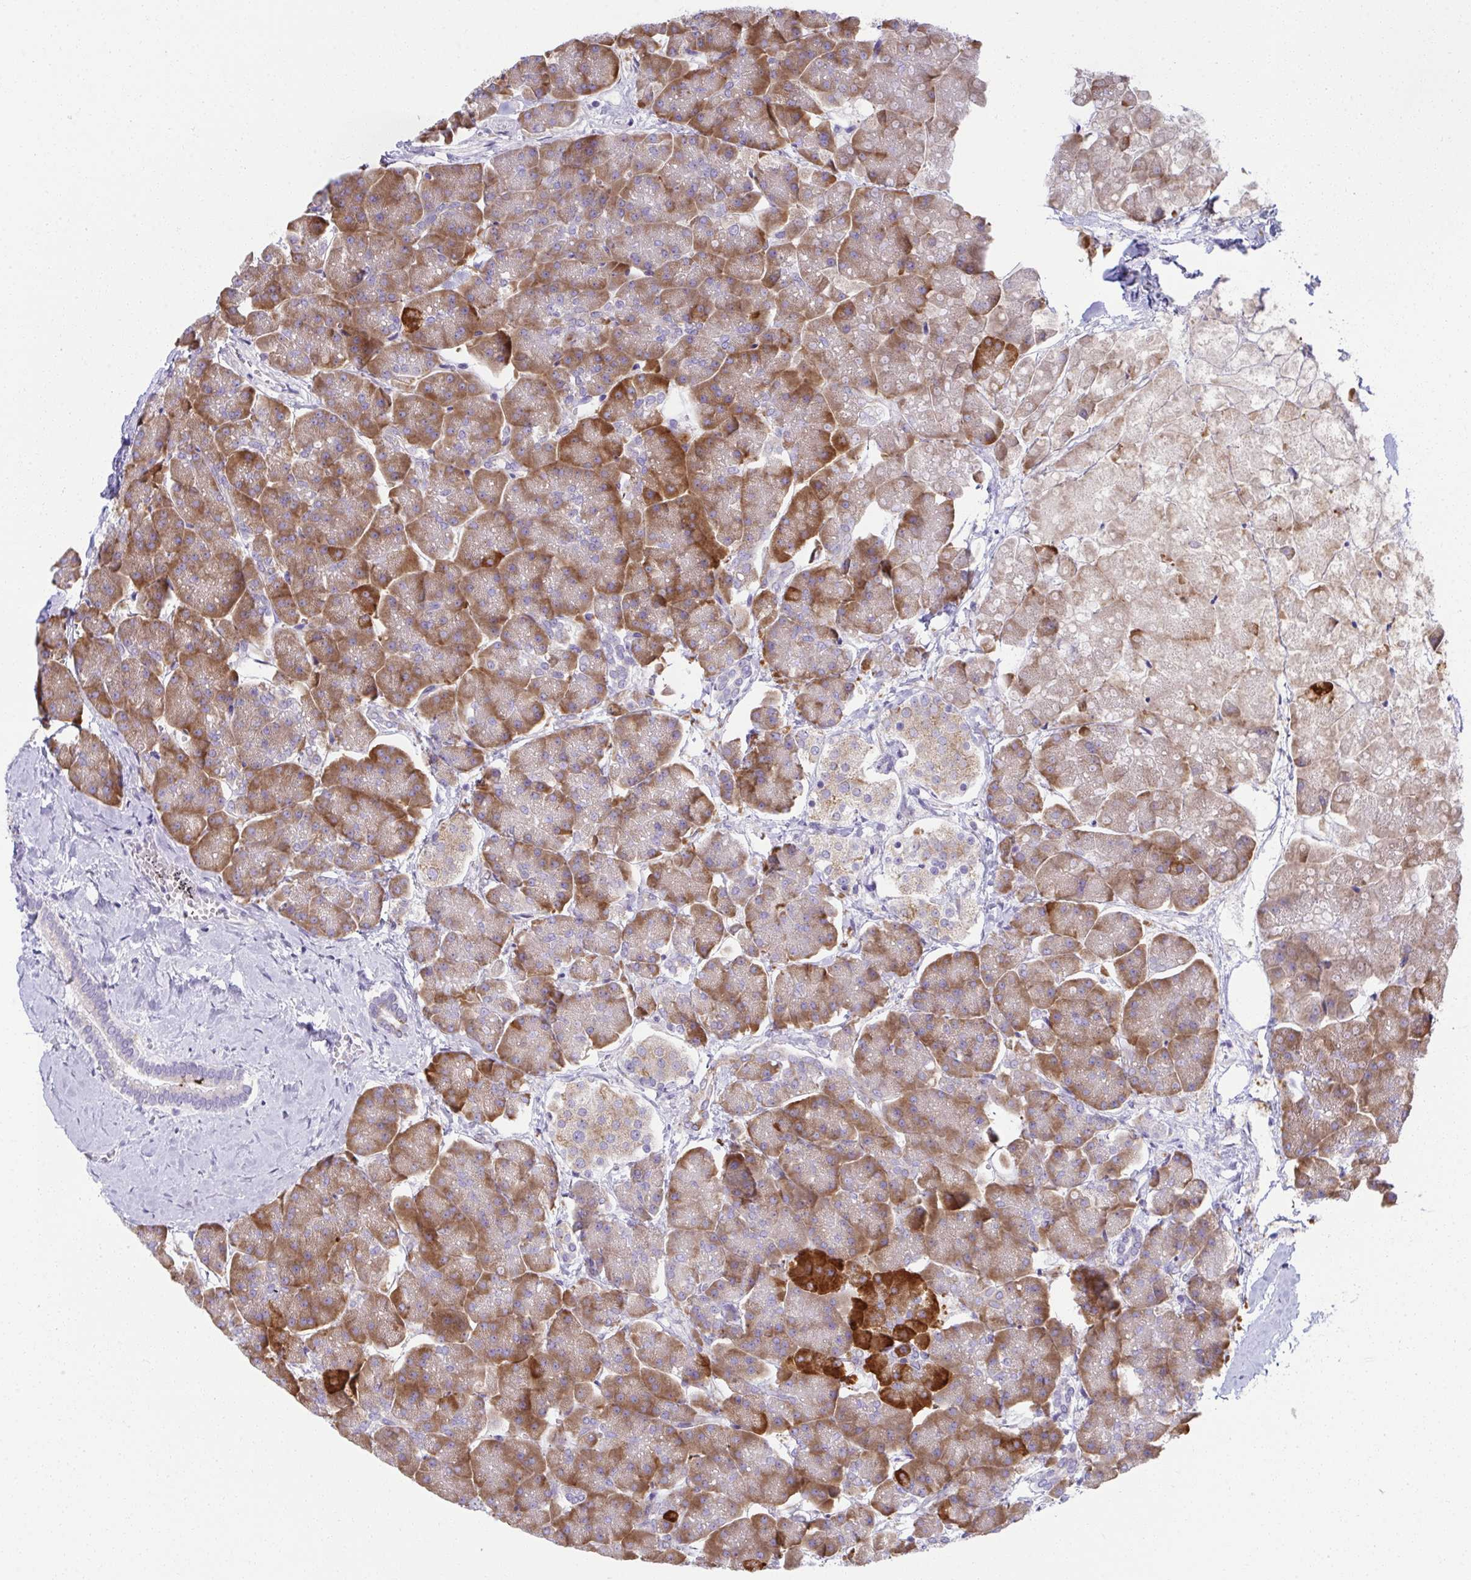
{"staining": {"intensity": "moderate", "quantity": ">75%", "location": "cytoplasmic/membranous"}, "tissue": "pancreas", "cell_type": "Exocrine glandular cells", "image_type": "normal", "snomed": [{"axis": "morphology", "description": "Normal tissue, NOS"}, {"axis": "topography", "description": "Pancreas"}, {"axis": "topography", "description": "Peripheral nerve tissue"}], "caption": "Exocrine glandular cells reveal medium levels of moderate cytoplasmic/membranous staining in approximately >75% of cells in unremarkable human pancreas.", "gene": "FASLG", "patient": {"sex": "male", "age": 54}}